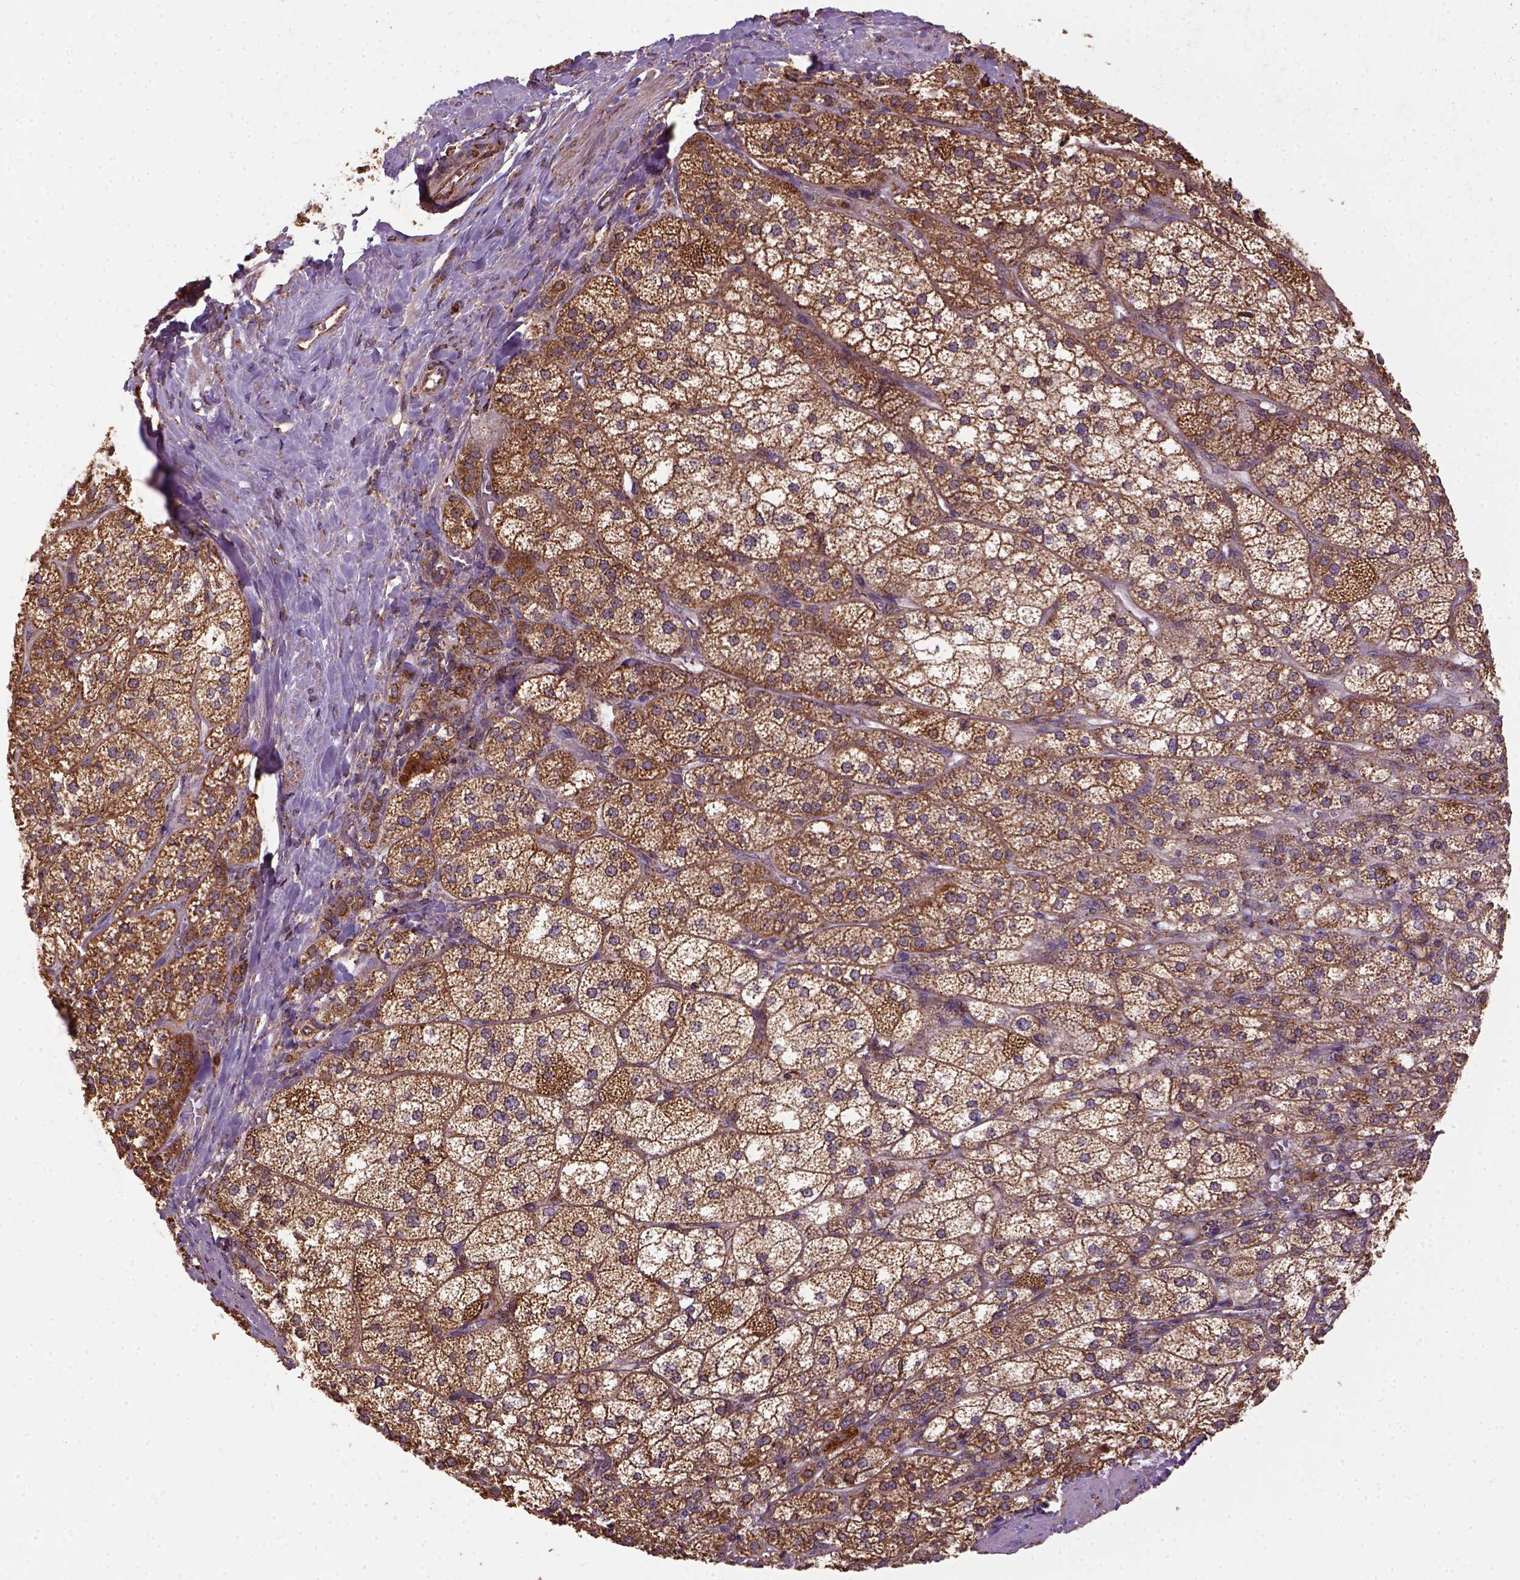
{"staining": {"intensity": "moderate", "quantity": ">75%", "location": "cytoplasmic/membranous"}, "tissue": "adrenal gland", "cell_type": "Glandular cells", "image_type": "normal", "snomed": [{"axis": "morphology", "description": "Normal tissue, NOS"}, {"axis": "topography", "description": "Adrenal gland"}], "caption": "Normal adrenal gland reveals moderate cytoplasmic/membranous positivity in about >75% of glandular cells.", "gene": "MAPK8IP3", "patient": {"sex": "female", "age": 60}}